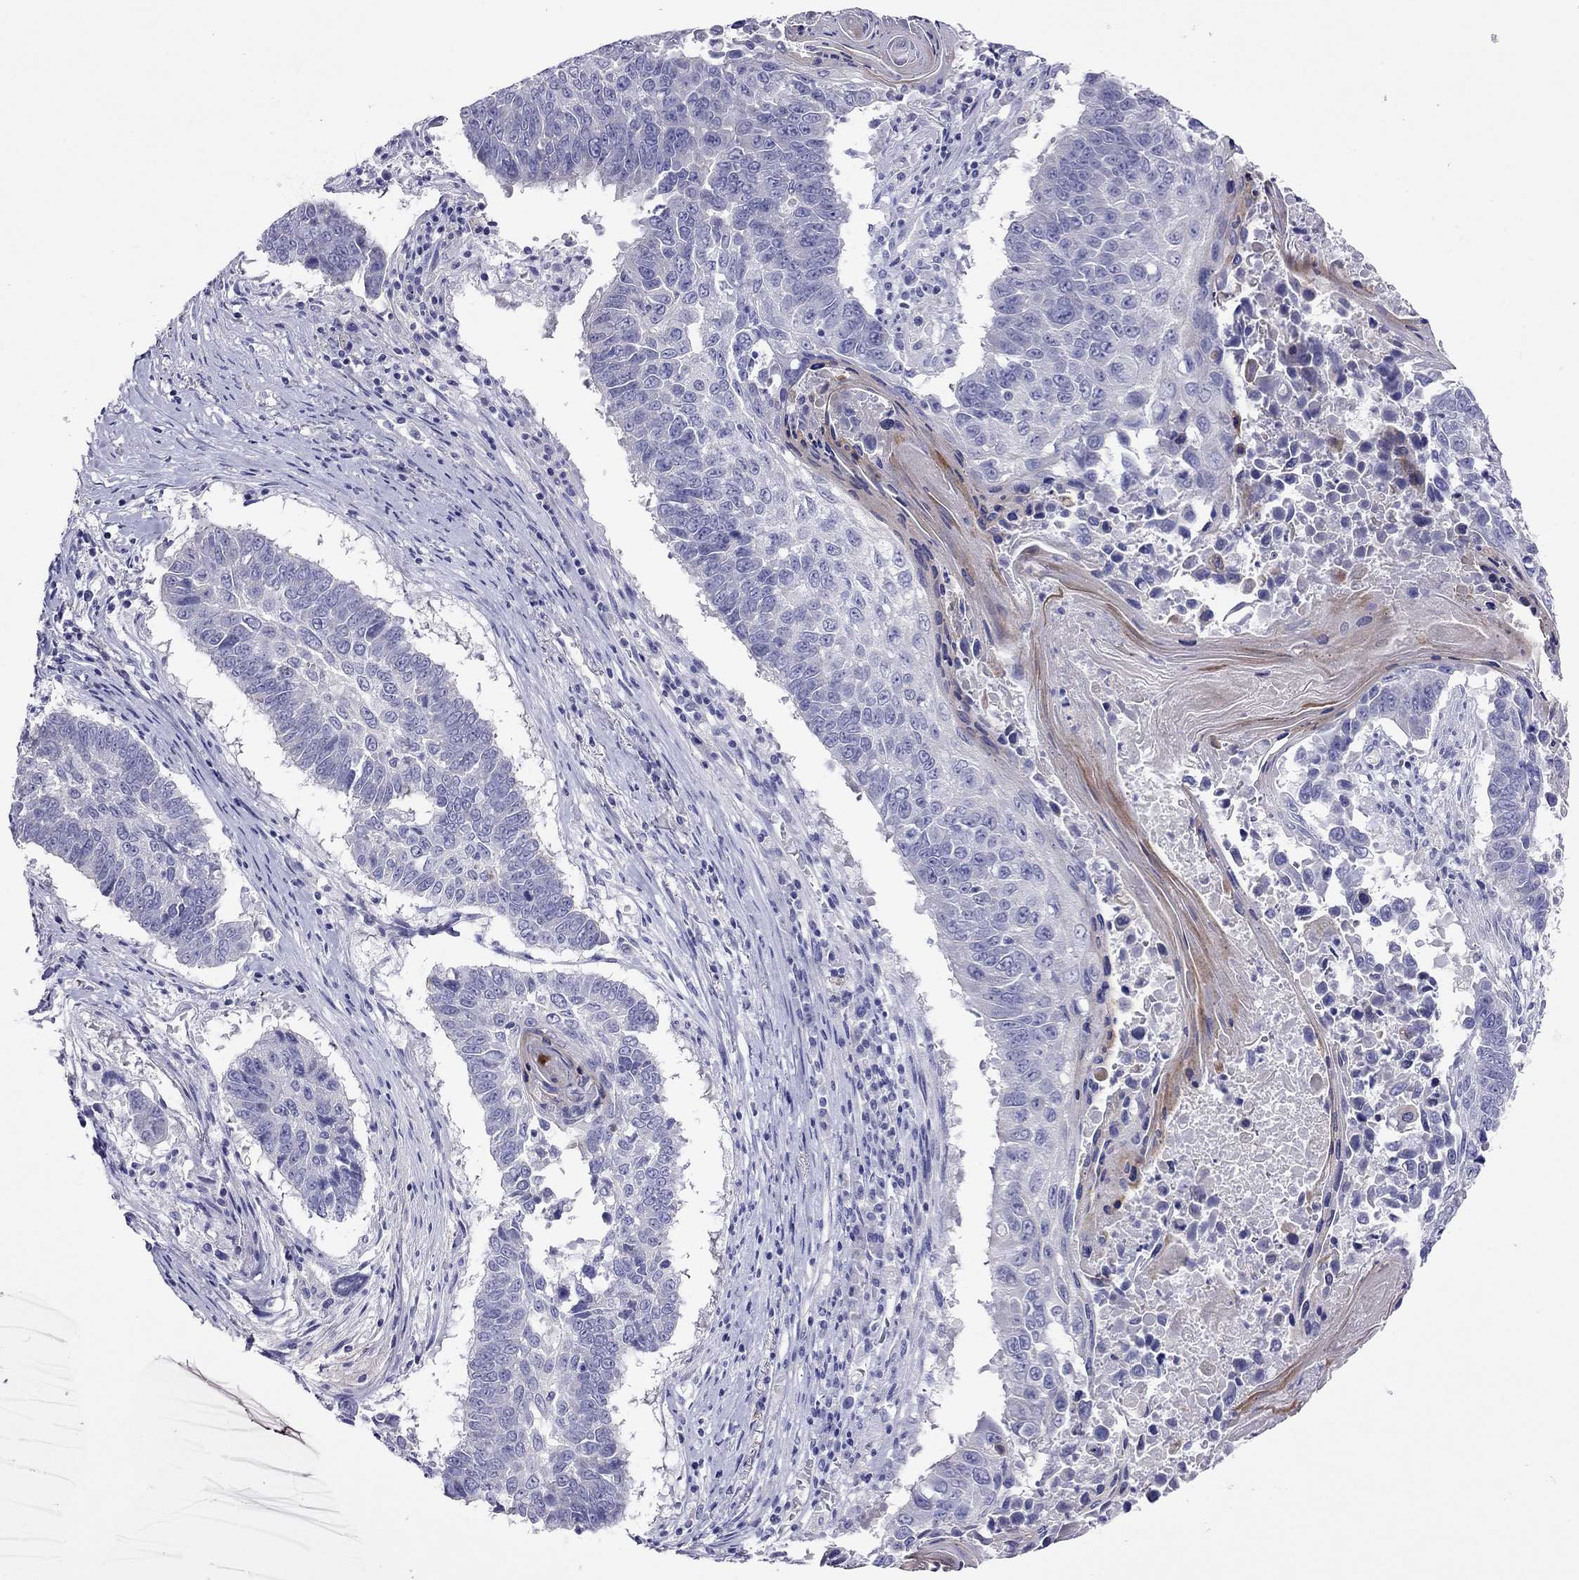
{"staining": {"intensity": "negative", "quantity": "none", "location": "none"}, "tissue": "lung cancer", "cell_type": "Tumor cells", "image_type": "cancer", "snomed": [{"axis": "morphology", "description": "Squamous cell carcinoma, NOS"}, {"axis": "topography", "description": "Lung"}], "caption": "DAB (3,3'-diaminobenzidine) immunohistochemical staining of squamous cell carcinoma (lung) demonstrates no significant positivity in tumor cells.", "gene": "CAPNS2", "patient": {"sex": "male", "age": 73}}